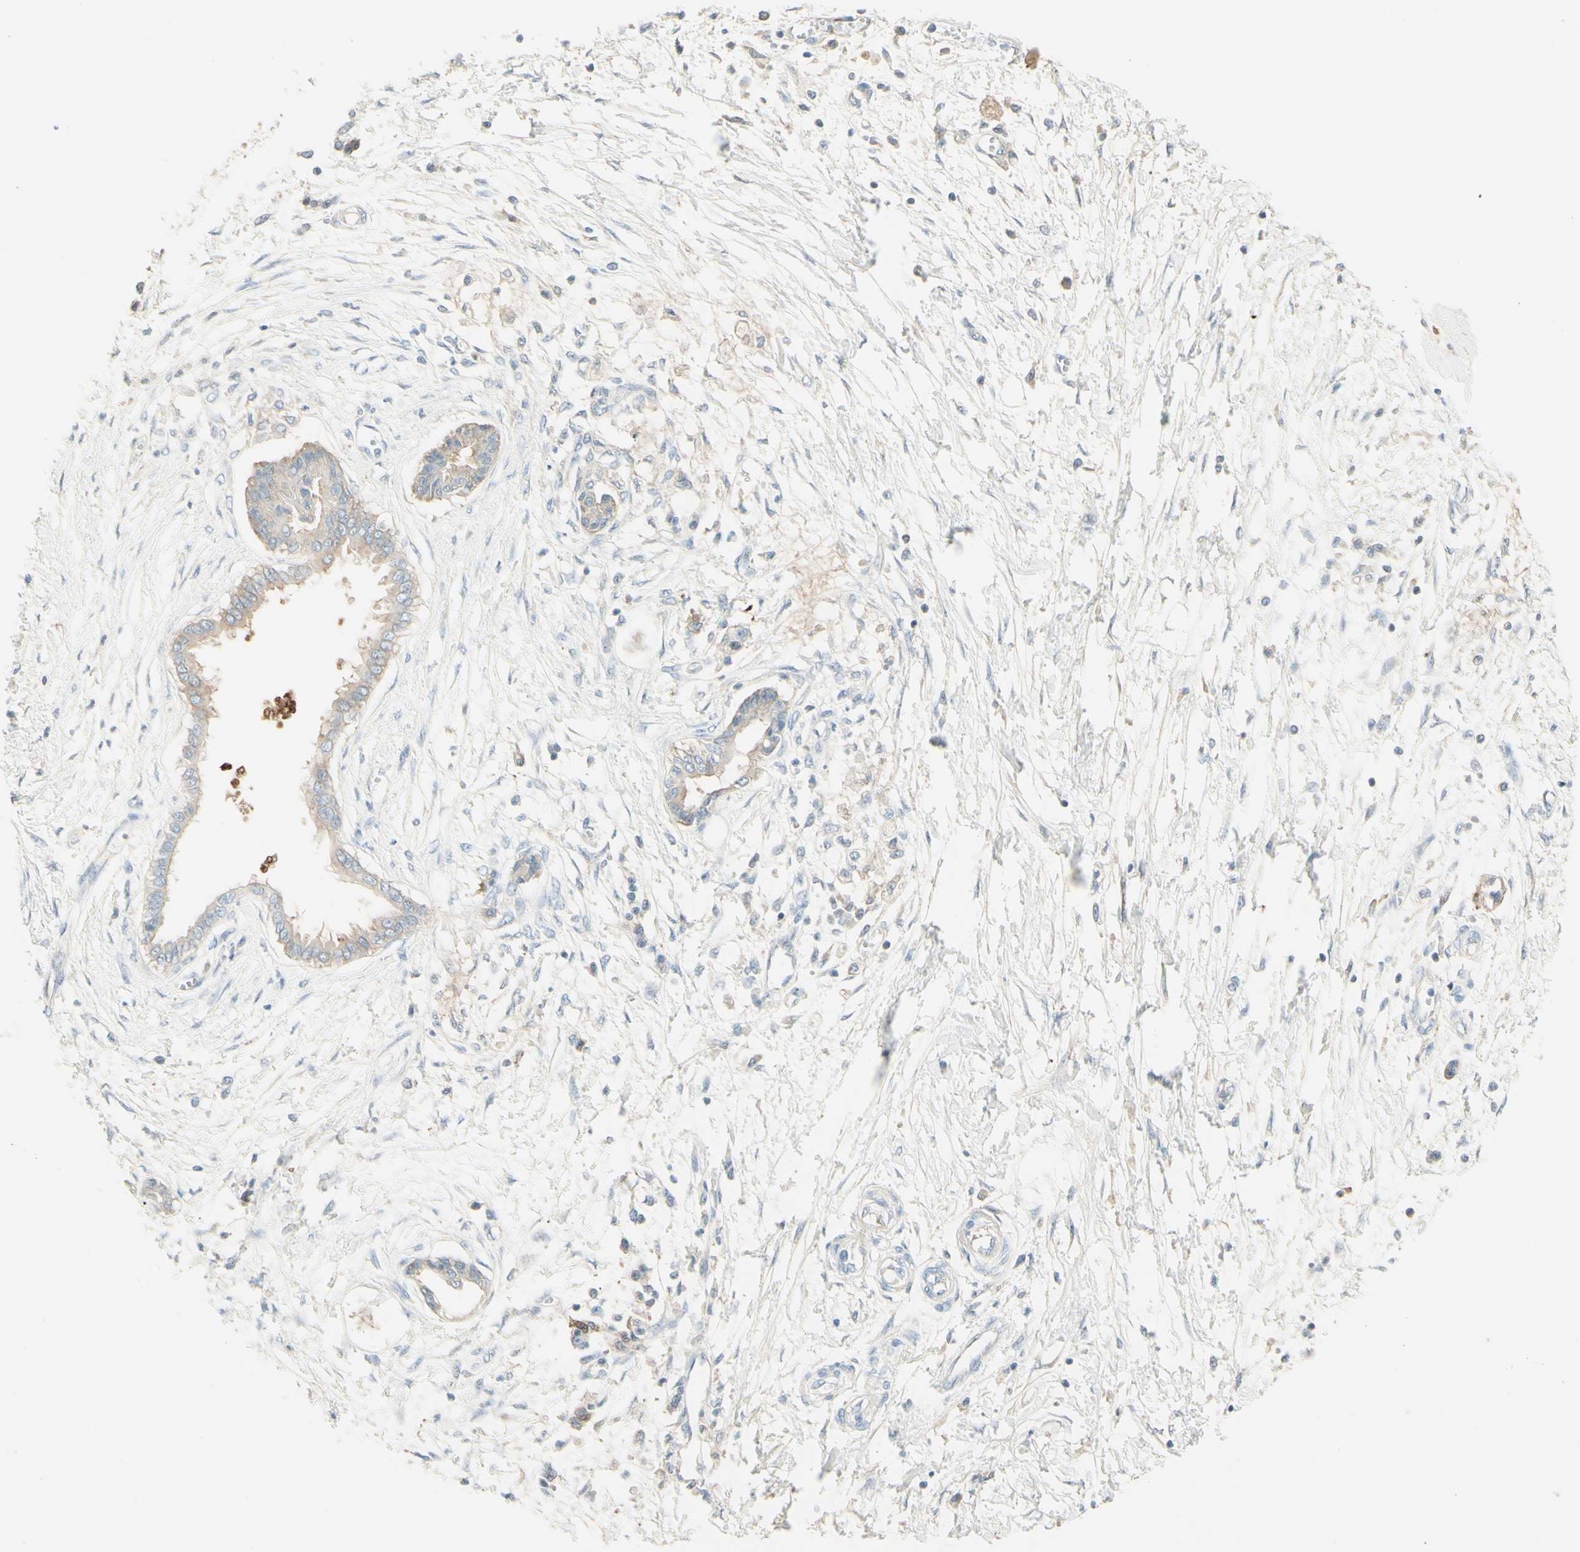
{"staining": {"intensity": "weak", "quantity": ">75%", "location": "cytoplasmic/membranous"}, "tissue": "pancreatic cancer", "cell_type": "Tumor cells", "image_type": "cancer", "snomed": [{"axis": "morphology", "description": "Adenocarcinoma, NOS"}, {"axis": "topography", "description": "Pancreas"}], "caption": "A brown stain shows weak cytoplasmic/membranous expression of a protein in human pancreatic cancer tumor cells.", "gene": "MTM1", "patient": {"sex": "male", "age": 56}}